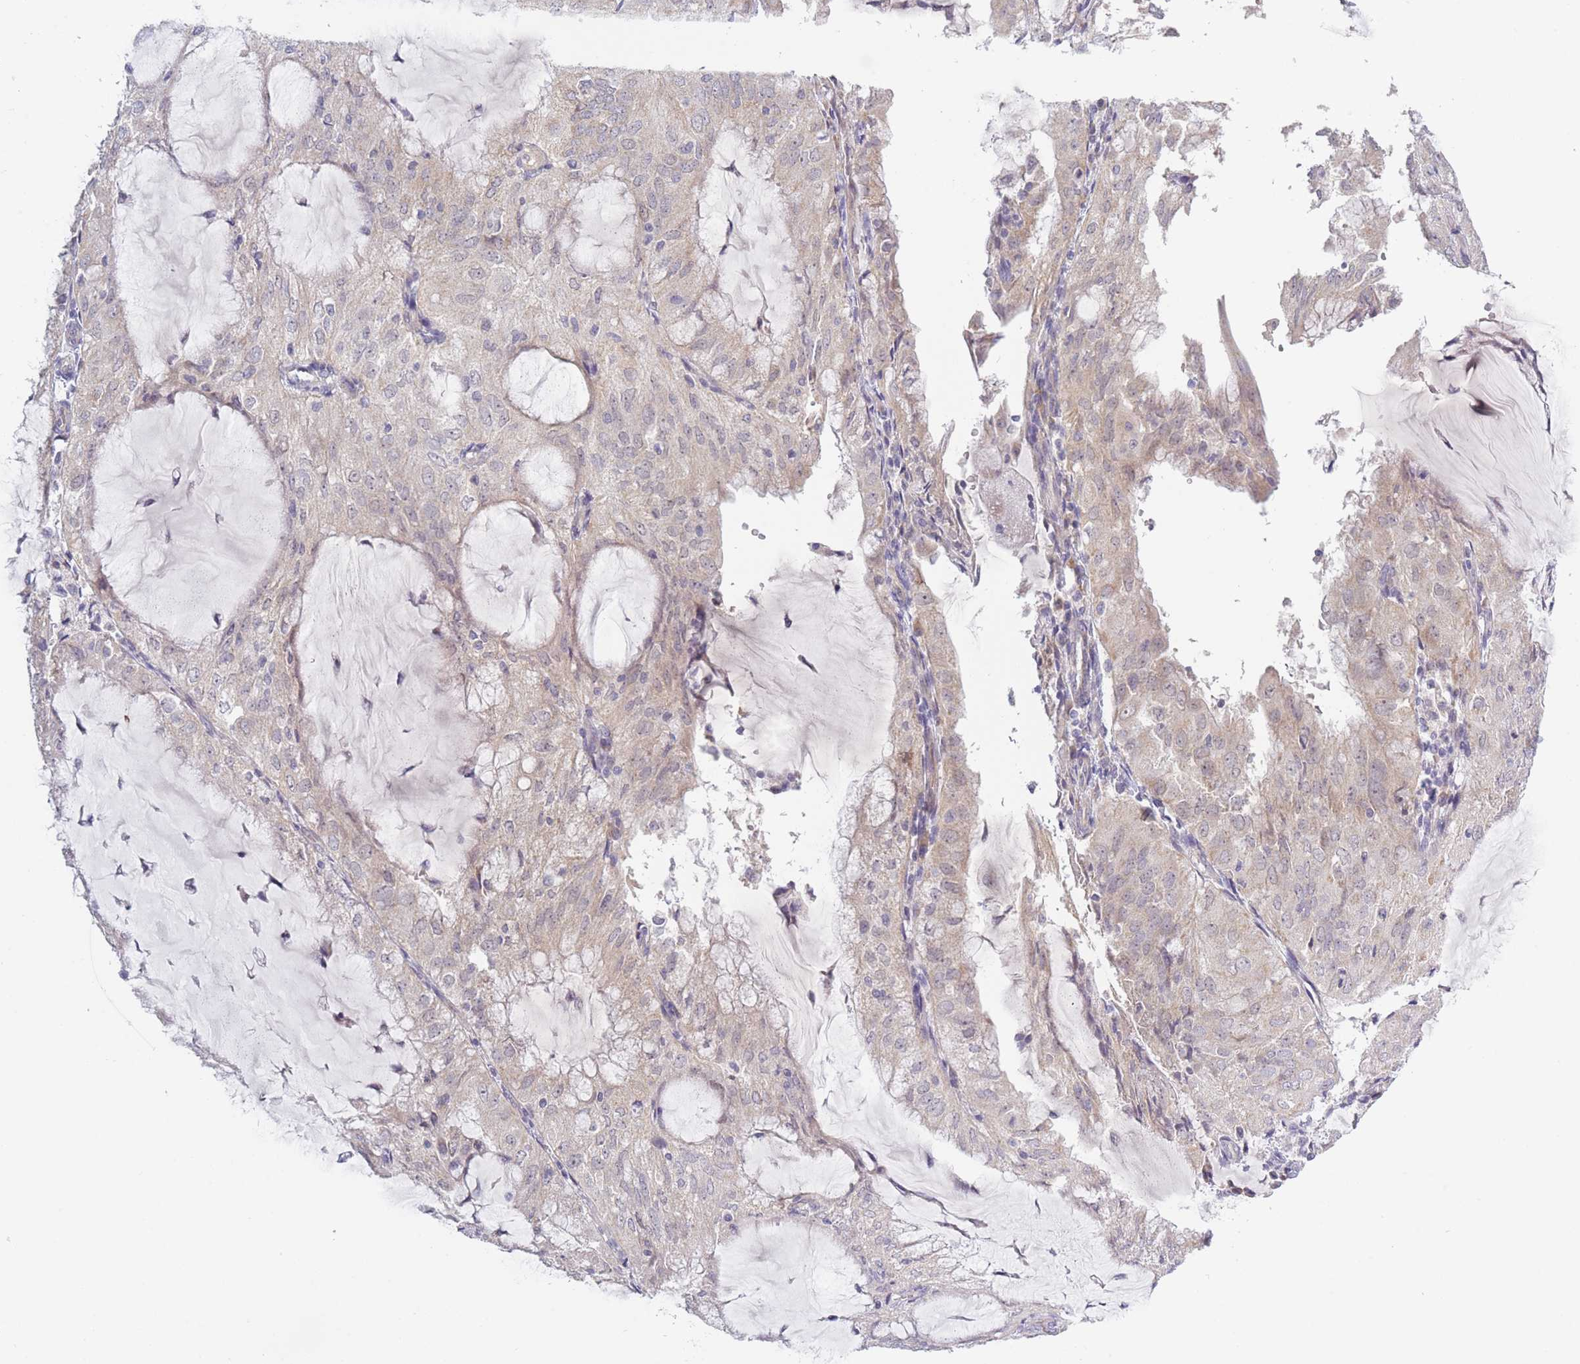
{"staining": {"intensity": "weak", "quantity": "25%-75%", "location": "cytoplasmic/membranous"}, "tissue": "endometrial cancer", "cell_type": "Tumor cells", "image_type": "cancer", "snomed": [{"axis": "morphology", "description": "Adenocarcinoma, NOS"}, {"axis": "topography", "description": "Endometrium"}], "caption": "A low amount of weak cytoplasmic/membranous expression is seen in about 25%-75% of tumor cells in adenocarcinoma (endometrial) tissue.", "gene": "FAM227B", "patient": {"sex": "female", "age": 81}}